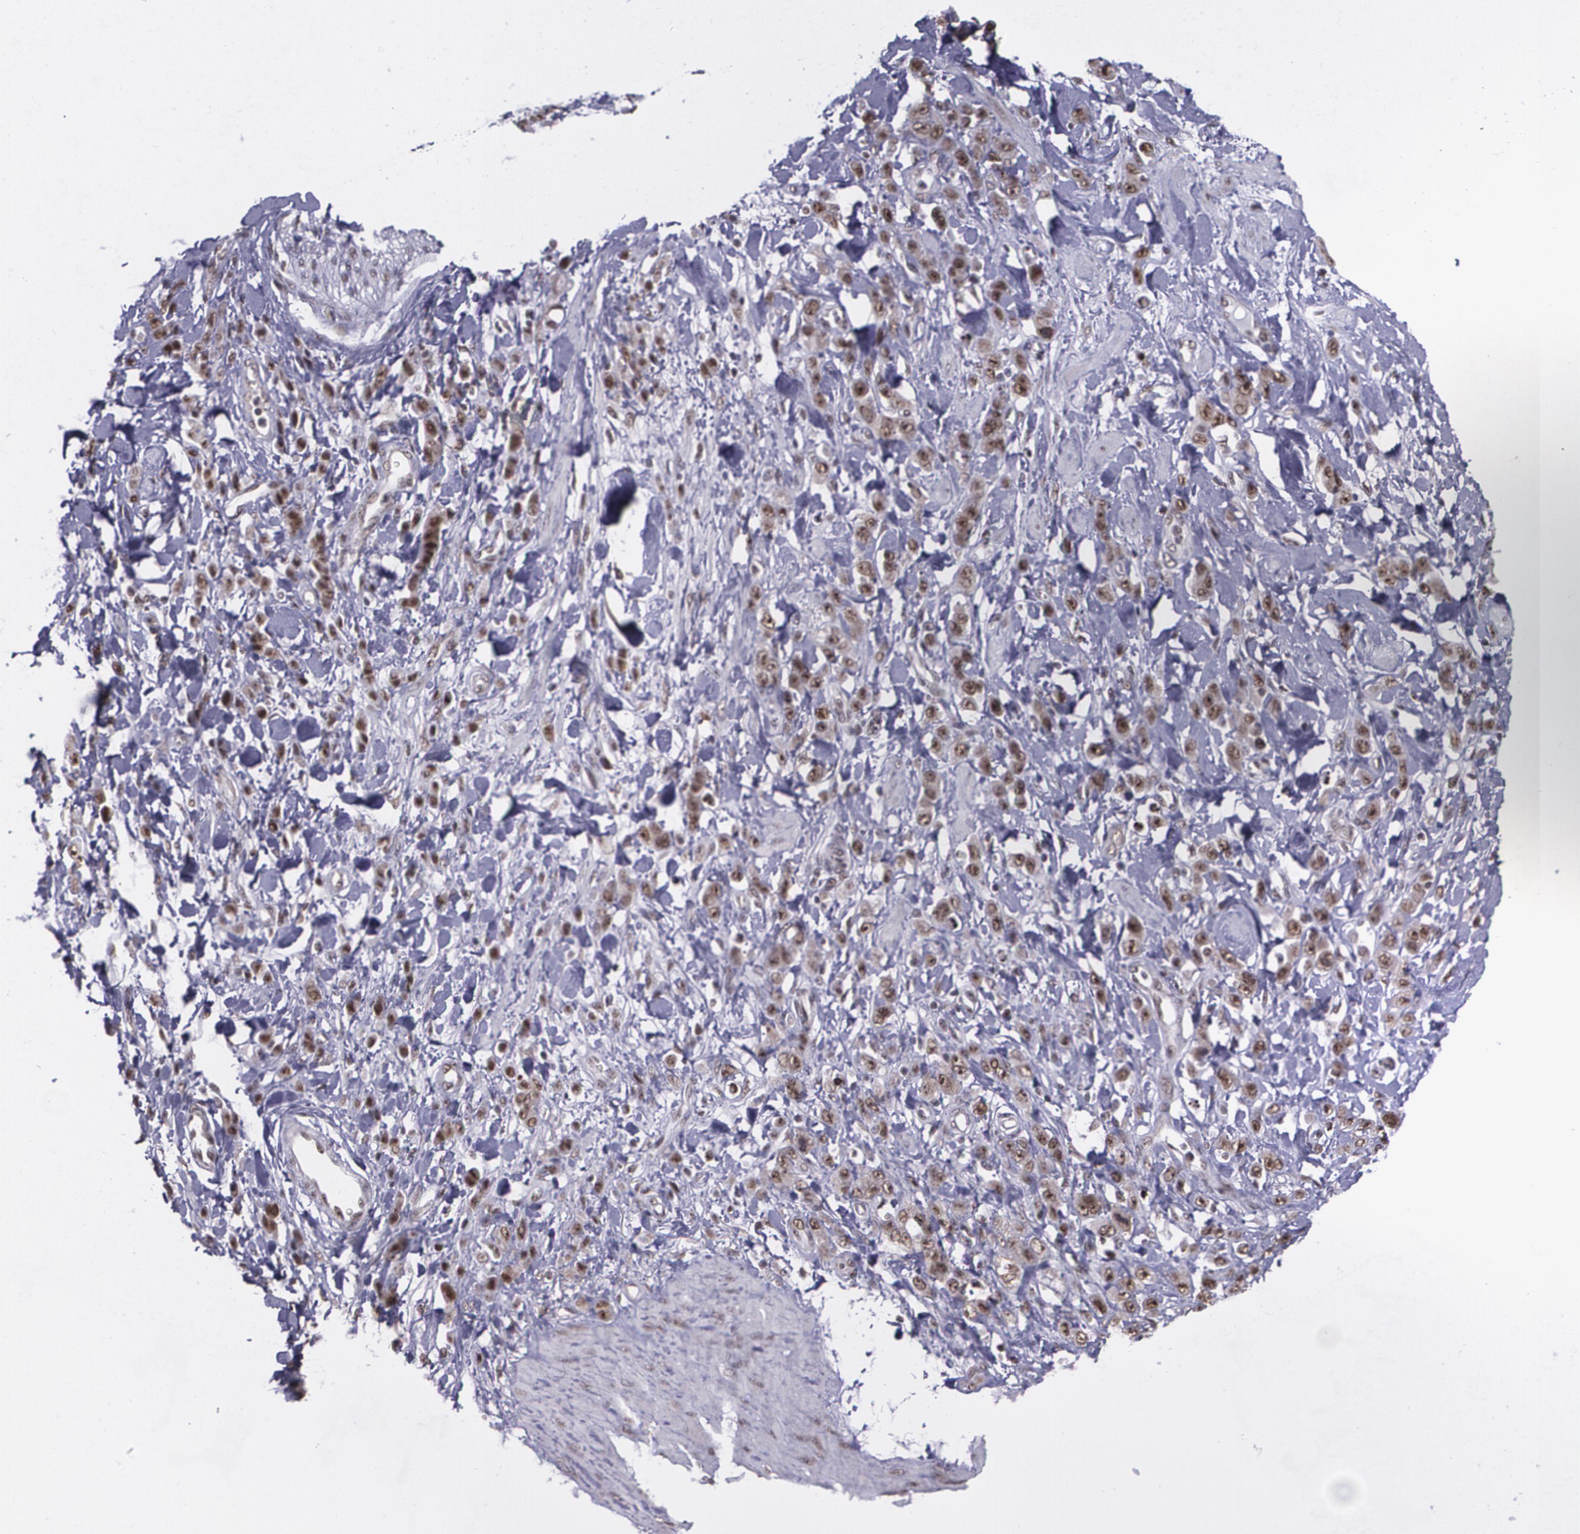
{"staining": {"intensity": "strong", "quantity": ">75%", "location": "cytoplasmic/membranous,nuclear"}, "tissue": "stomach cancer", "cell_type": "Tumor cells", "image_type": "cancer", "snomed": [{"axis": "morphology", "description": "Normal tissue, NOS"}, {"axis": "morphology", "description": "Adenocarcinoma, NOS"}, {"axis": "topography", "description": "Stomach"}], "caption": "Immunohistochemical staining of stomach cancer (adenocarcinoma) exhibits strong cytoplasmic/membranous and nuclear protein staining in approximately >75% of tumor cells. (DAB IHC, brown staining for protein, blue staining for nuclei).", "gene": "C6orf15", "patient": {"sex": "male", "age": 82}}